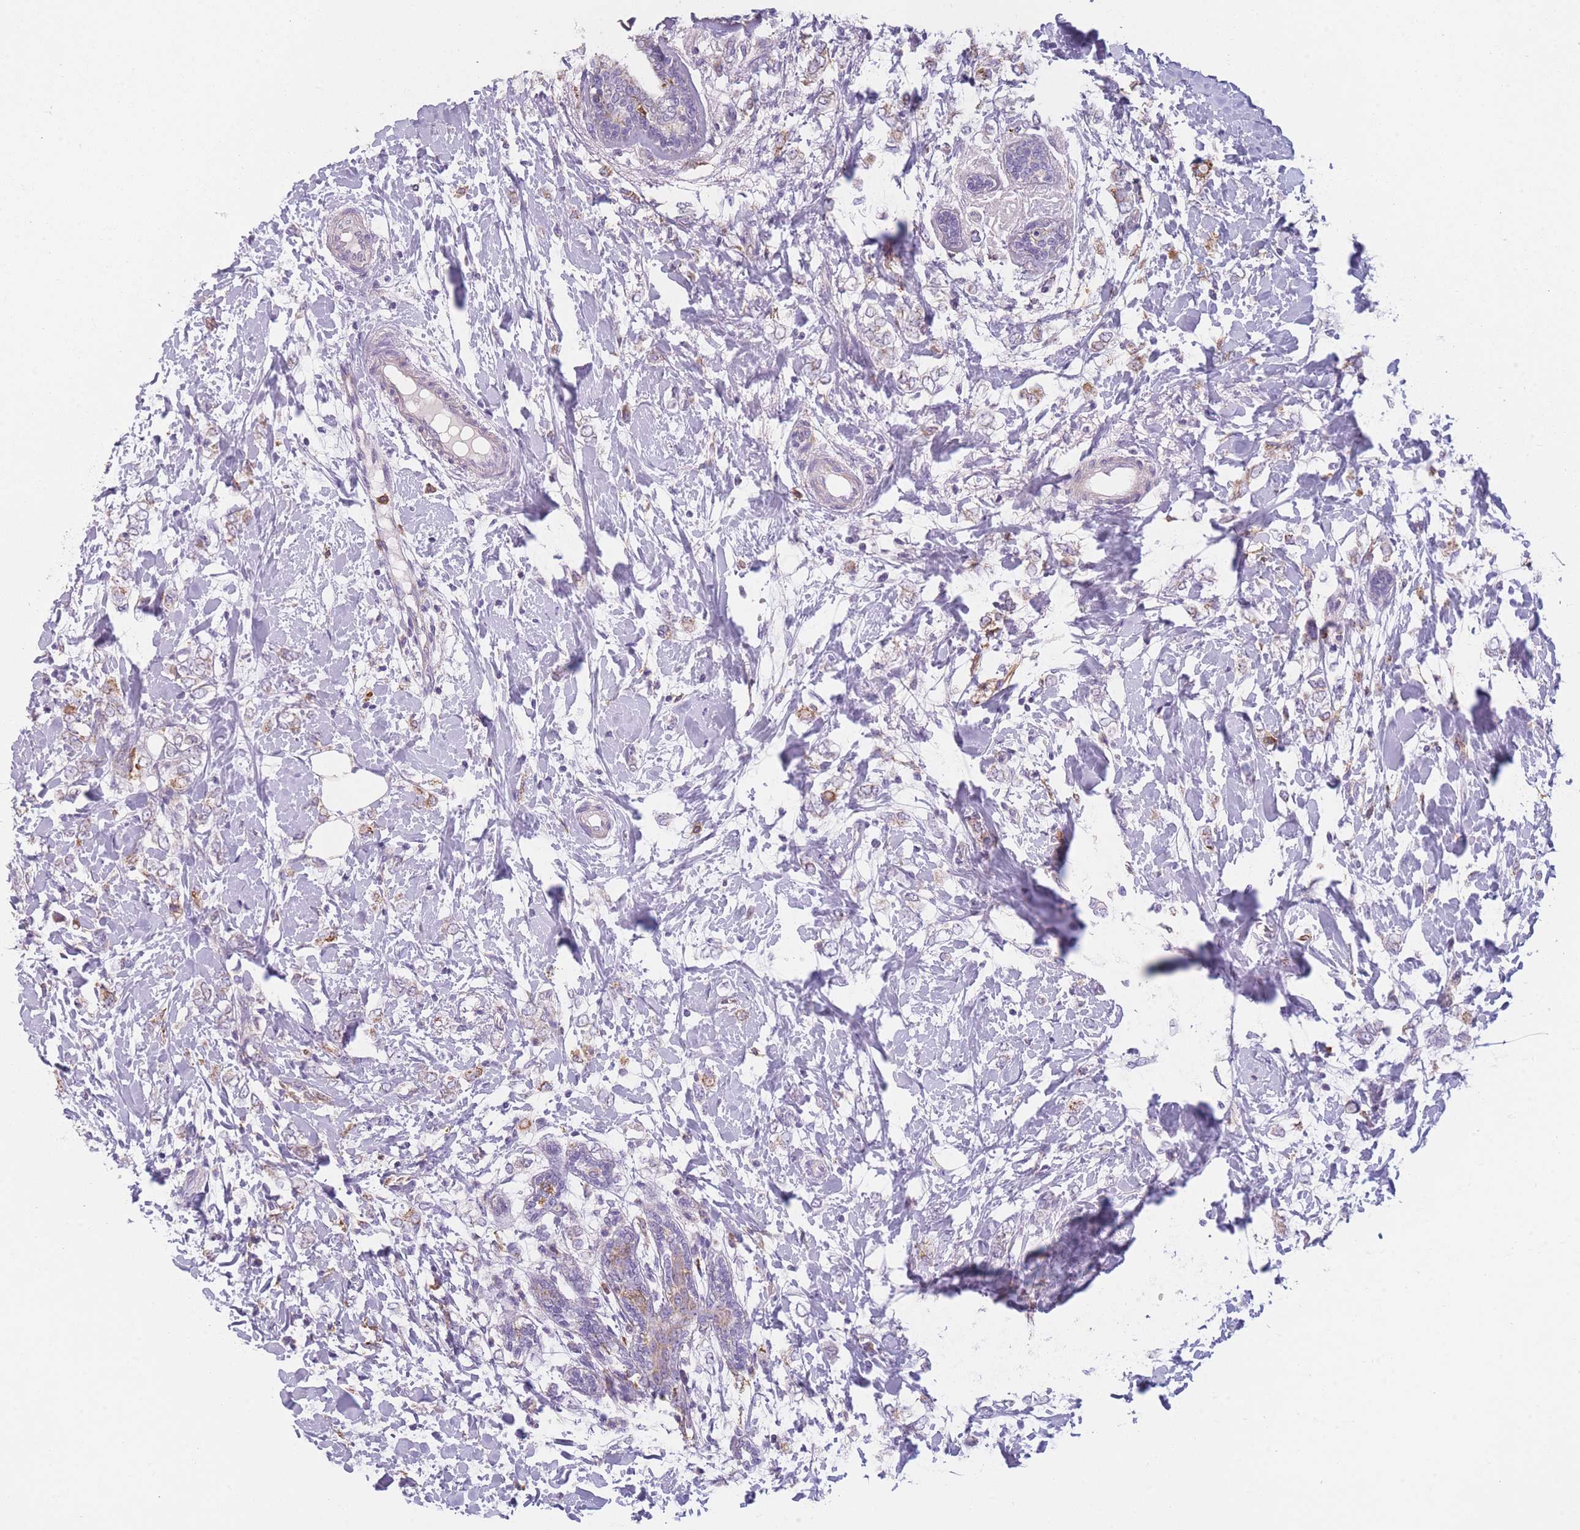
{"staining": {"intensity": "weak", "quantity": "<25%", "location": "cytoplasmic/membranous"}, "tissue": "breast cancer", "cell_type": "Tumor cells", "image_type": "cancer", "snomed": [{"axis": "morphology", "description": "Normal tissue, NOS"}, {"axis": "morphology", "description": "Lobular carcinoma"}, {"axis": "topography", "description": "Breast"}], "caption": "A micrograph of human breast cancer (lobular carcinoma) is negative for staining in tumor cells.", "gene": "PRAM1", "patient": {"sex": "female", "age": 47}}